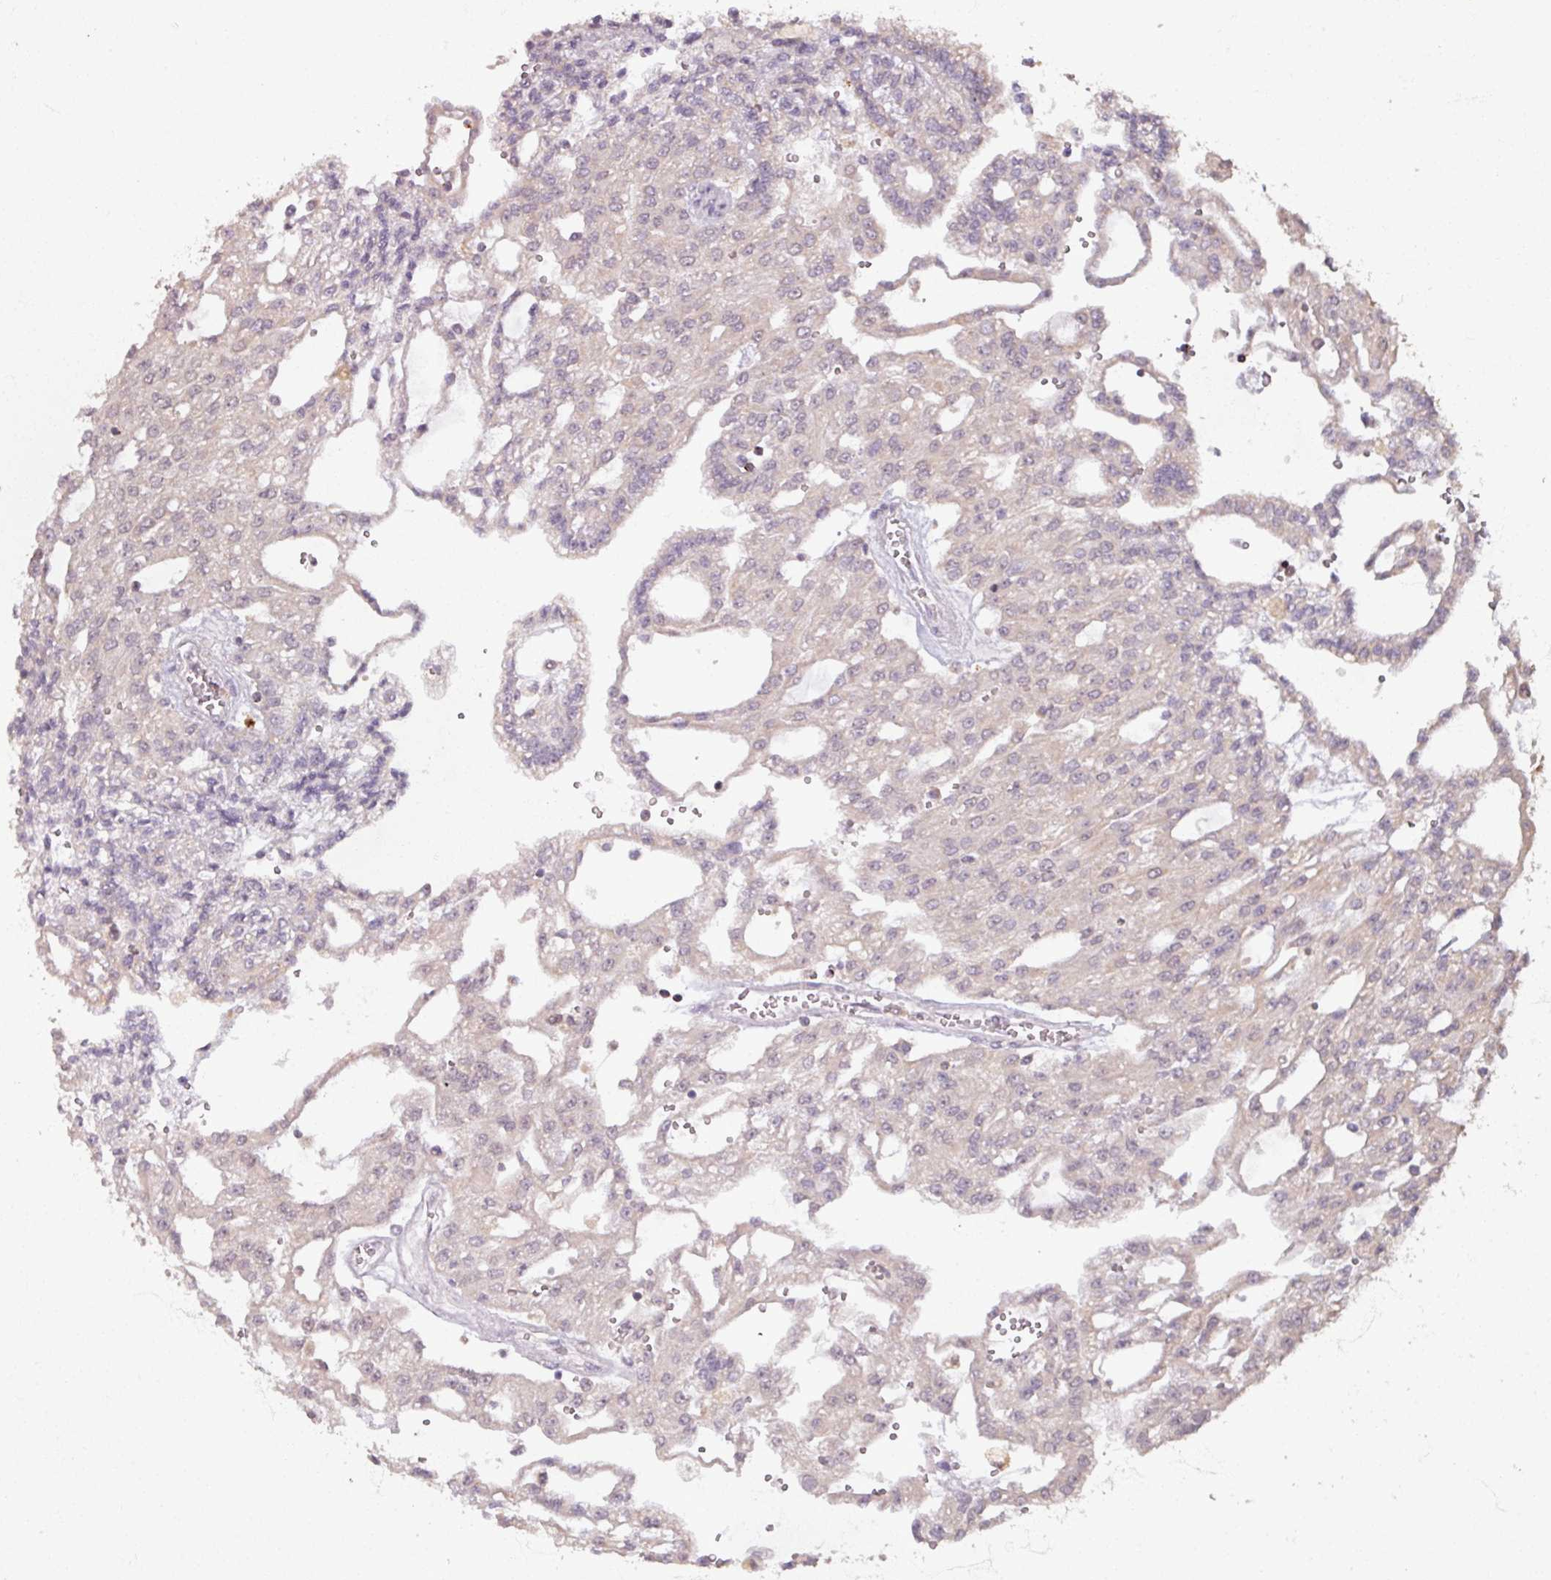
{"staining": {"intensity": "negative", "quantity": "none", "location": "none"}, "tissue": "renal cancer", "cell_type": "Tumor cells", "image_type": "cancer", "snomed": [{"axis": "morphology", "description": "Adenocarcinoma, NOS"}, {"axis": "topography", "description": "Kidney"}], "caption": "Immunohistochemistry image of adenocarcinoma (renal) stained for a protein (brown), which shows no staining in tumor cells.", "gene": "OR6B1", "patient": {"sex": "male", "age": 63}}